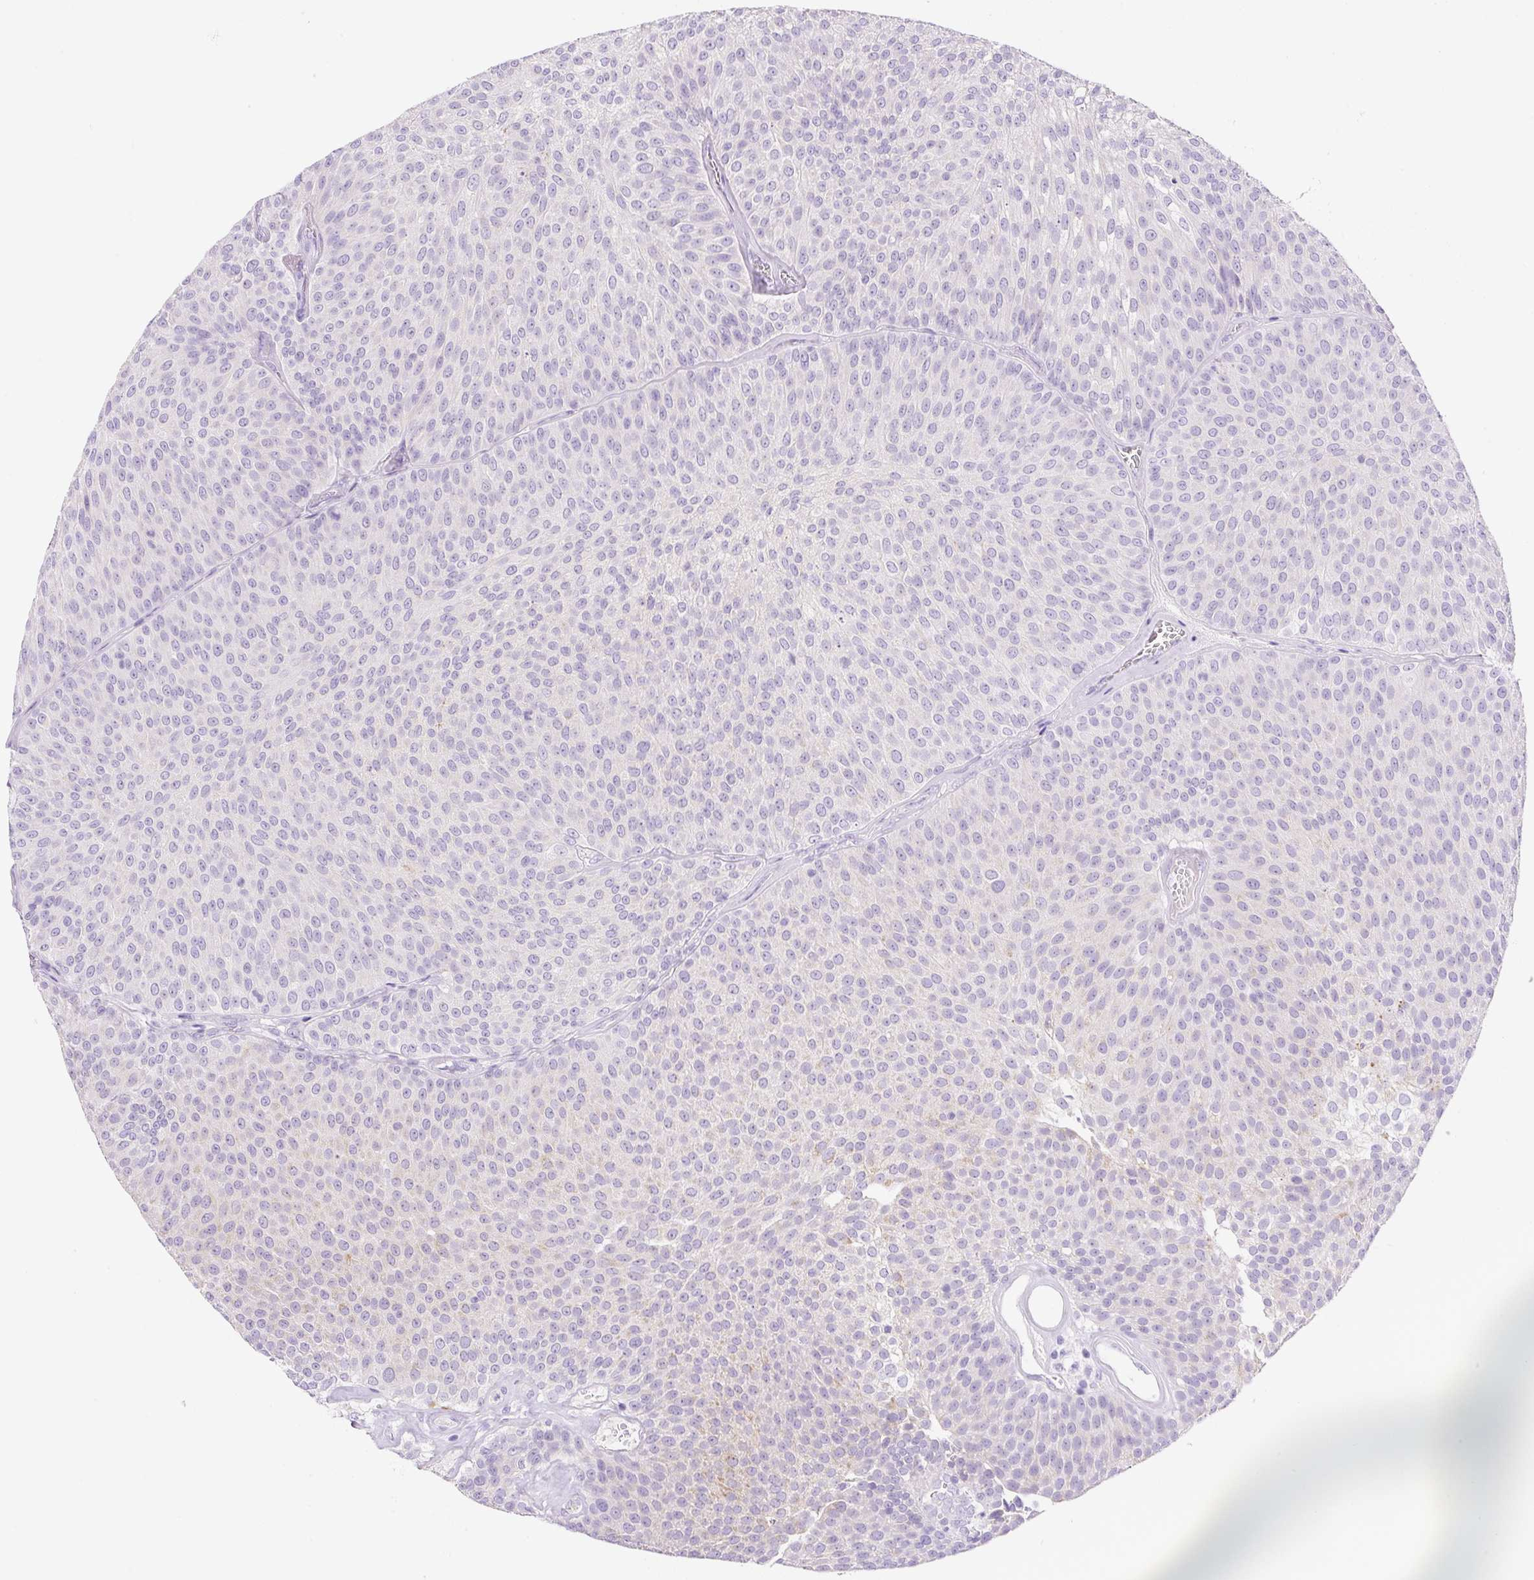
{"staining": {"intensity": "strong", "quantity": "<25%", "location": "cytoplasmic/membranous"}, "tissue": "urothelial cancer", "cell_type": "Tumor cells", "image_type": "cancer", "snomed": [{"axis": "morphology", "description": "Urothelial carcinoma, Low grade"}, {"axis": "topography", "description": "Urinary bladder"}], "caption": "Urothelial cancer stained with a brown dye displays strong cytoplasmic/membranous positive expression in approximately <25% of tumor cells.", "gene": "NDST3", "patient": {"sex": "female", "age": 79}}